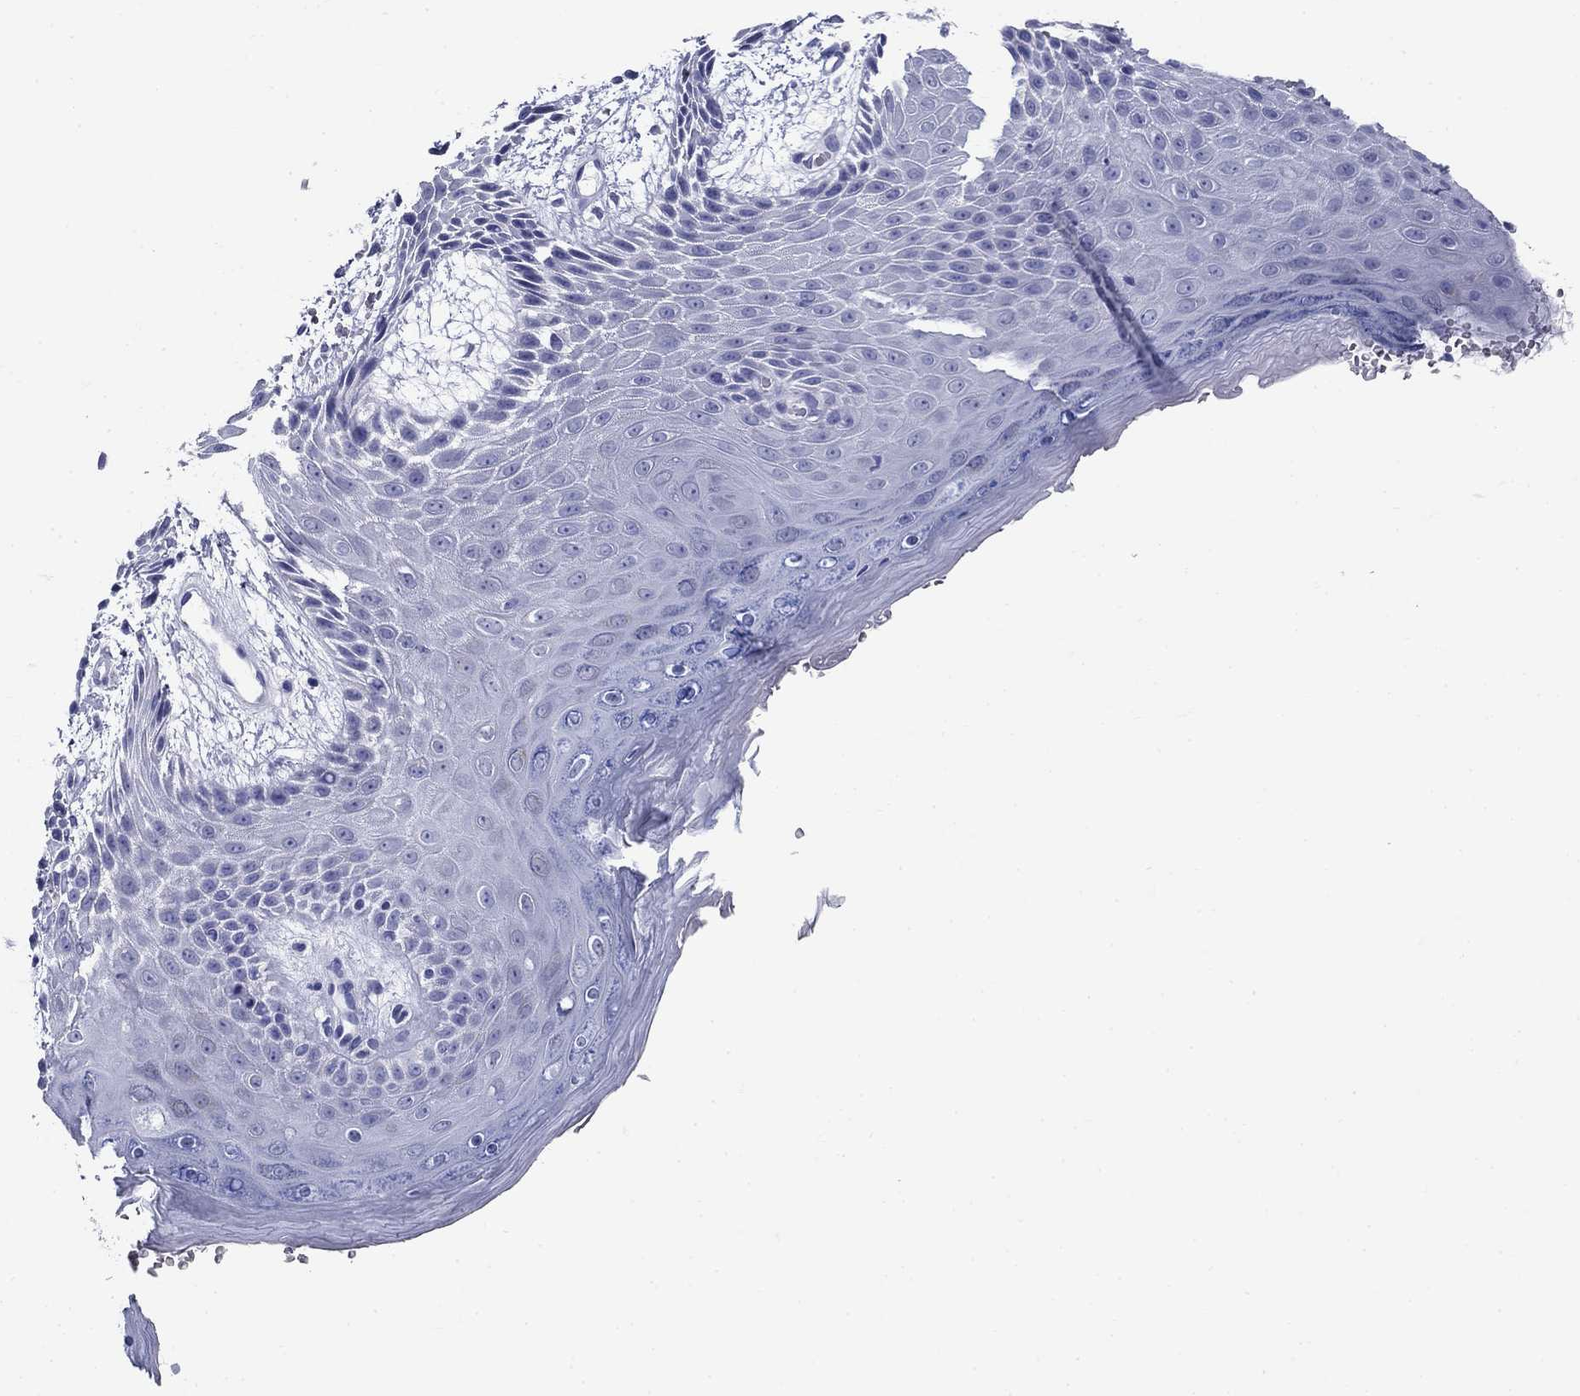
{"staining": {"intensity": "negative", "quantity": "none", "location": "none"}, "tissue": "skin", "cell_type": "Epidermal cells", "image_type": "normal", "snomed": [{"axis": "morphology", "description": "Normal tissue, NOS"}, {"axis": "topography", "description": "Anal"}], "caption": "This is an IHC image of unremarkable human skin. There is no expression in epidermal cells.", "gene": "UPB1", "patient": {"sex": "male", "age": 36}}